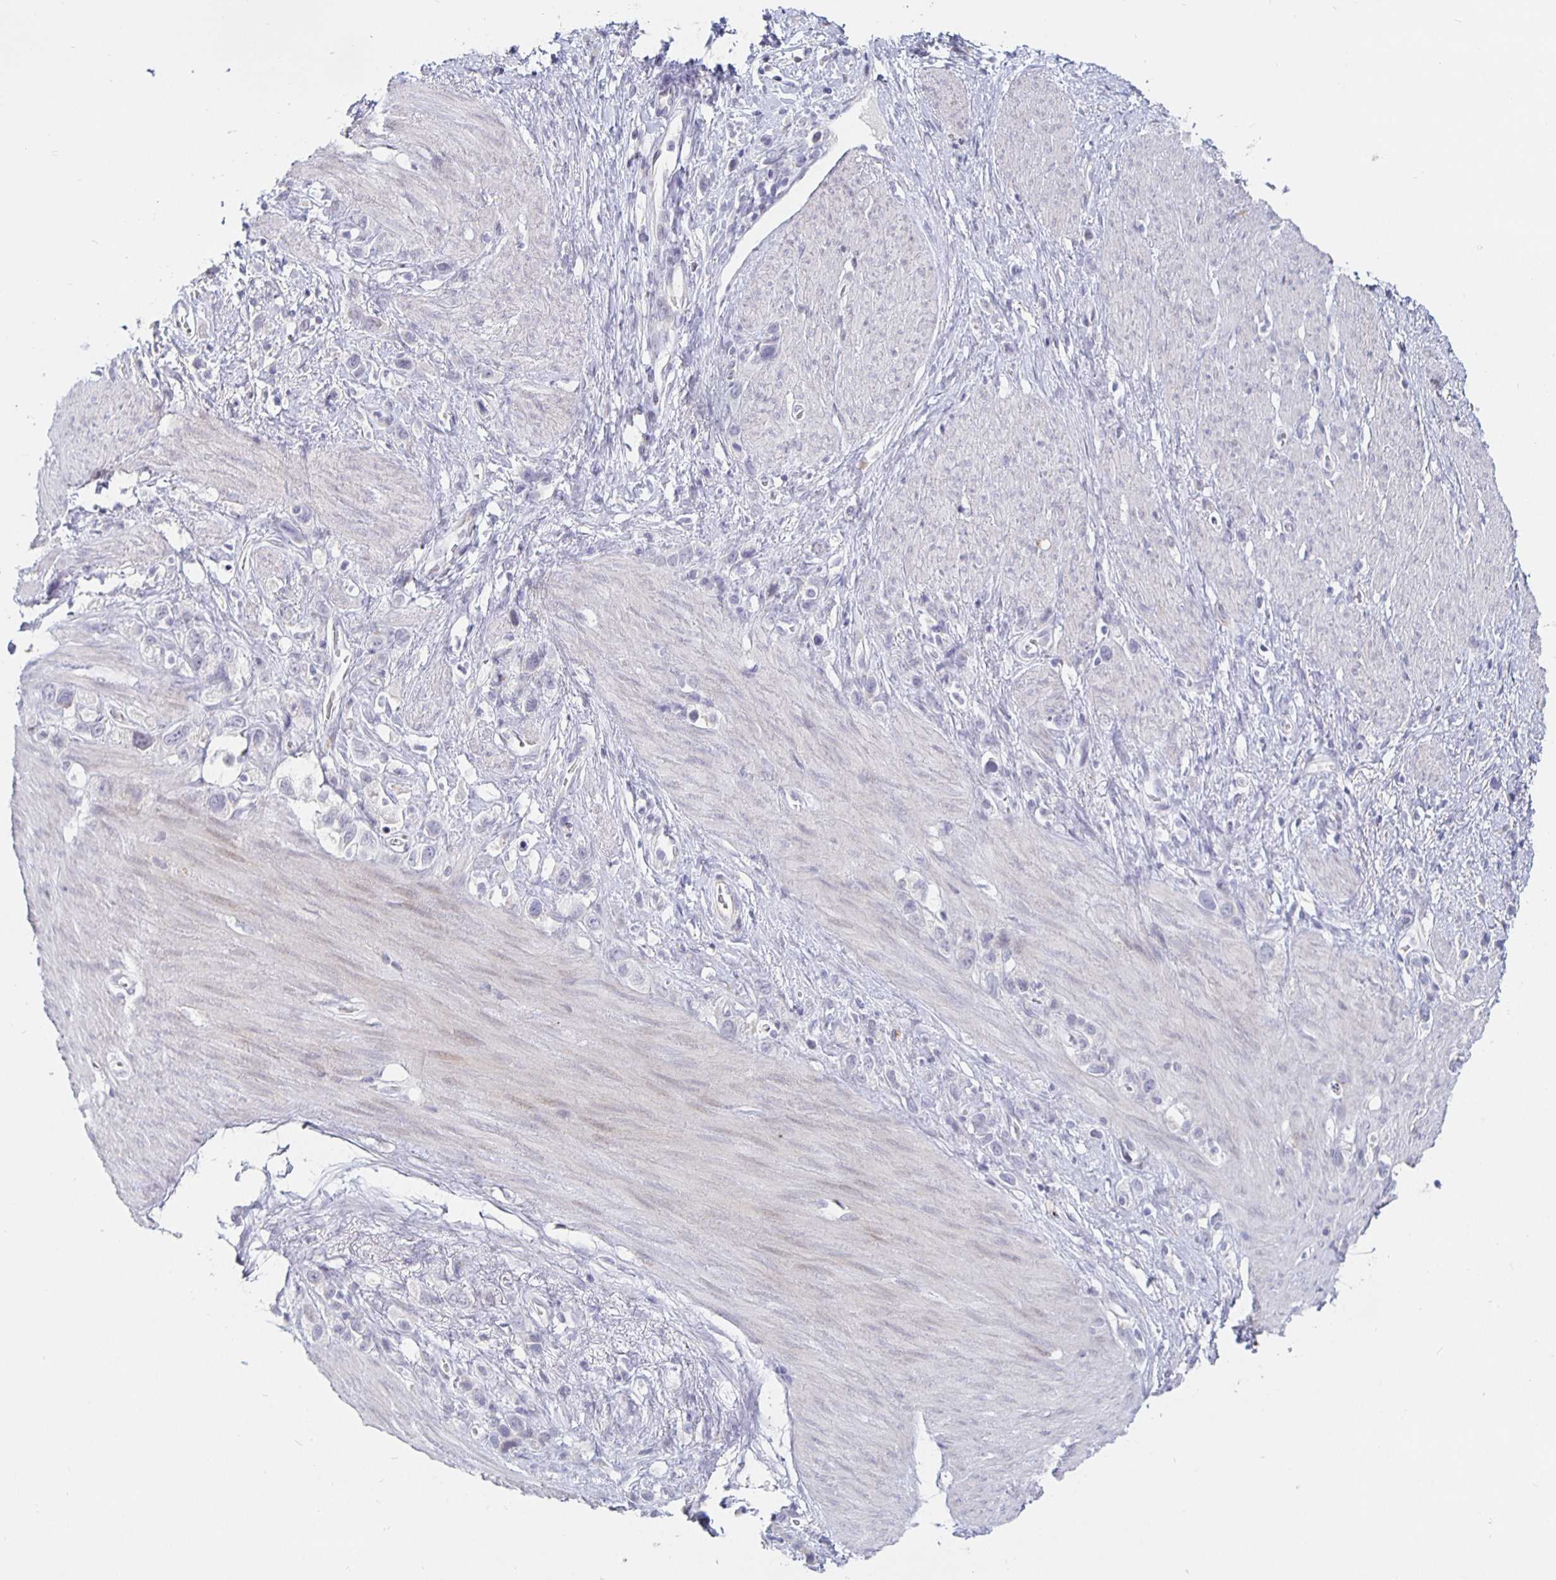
{"staining": {"intensity": "negative", "quantity": "none", "location": "none"}, "tissue": "stomach cancer", "cell_type": "Tumor cells", "image_type": "cancer", "snomed": [{"axis": "morphology", "description": "Adenocarcinoma, NOS"}, {"axis": "topography", "description": "Stomach"}], "caption": "An image of human stomach cancer (adenocarcinoma) is negative for staining in tumor cells.", "gene": "S100G", "patient": {"sex": "female", "age": 65}}